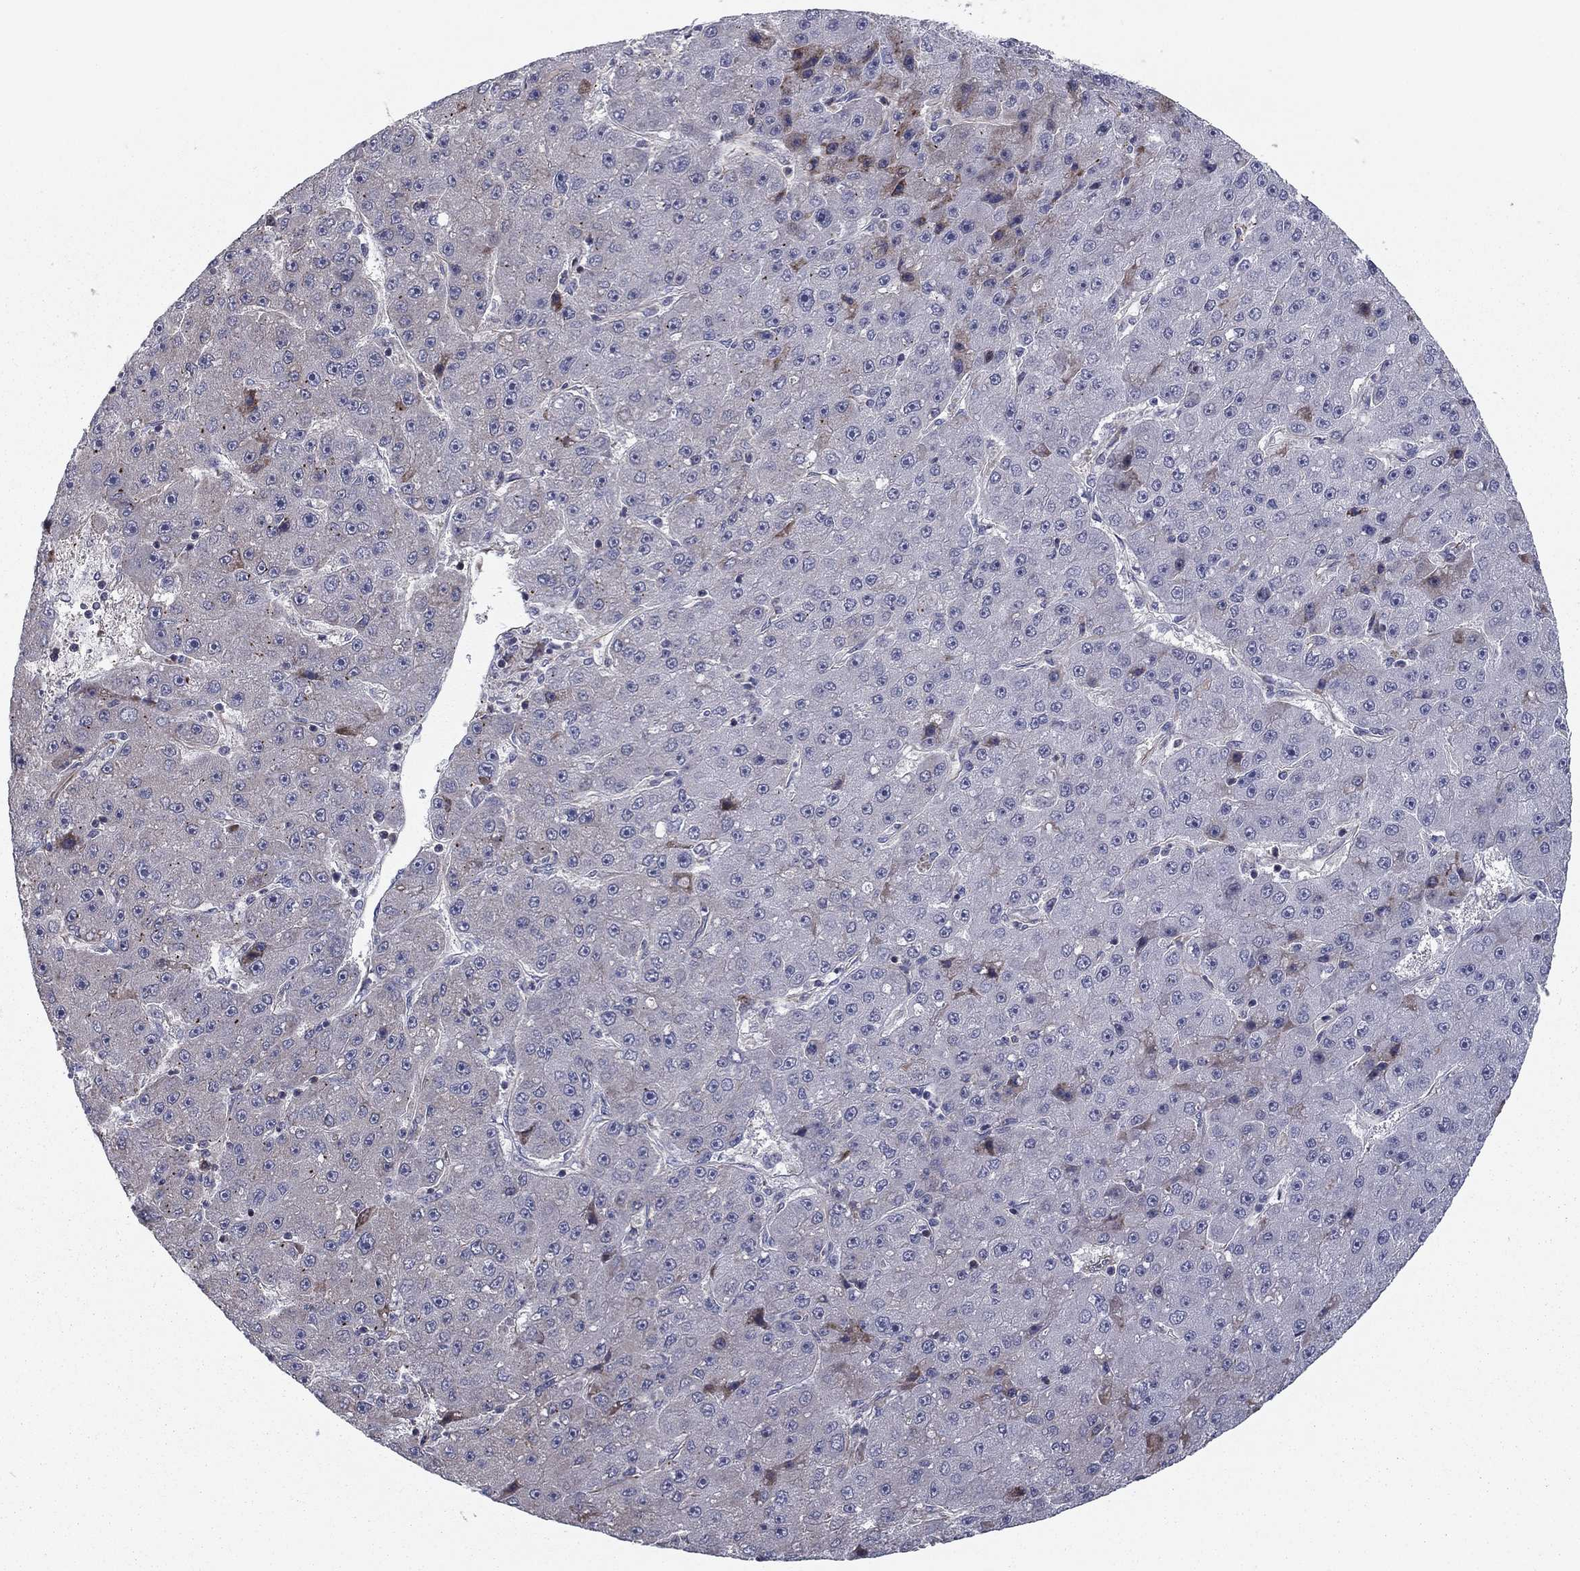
{"staining": {"intensity": "negative", "quantity": "none", "location": "none"}, "tissue": "liver cancer", "cell_type": "Tumor cells", "image_type": "cancer", "snomed": [{"axis": "morphology", "description": "Carcinoma, Hepatocellular, NOS"}, {"axis": "topography", "description": "Liver"}], "caption": "Immunohistochemical staining of human hepatocellular carcinoma (liver) demonstrates no significant positivity in tumor cells.", "gene": "CLSTN1", "patient": {"sex": "male", "age": 67}}